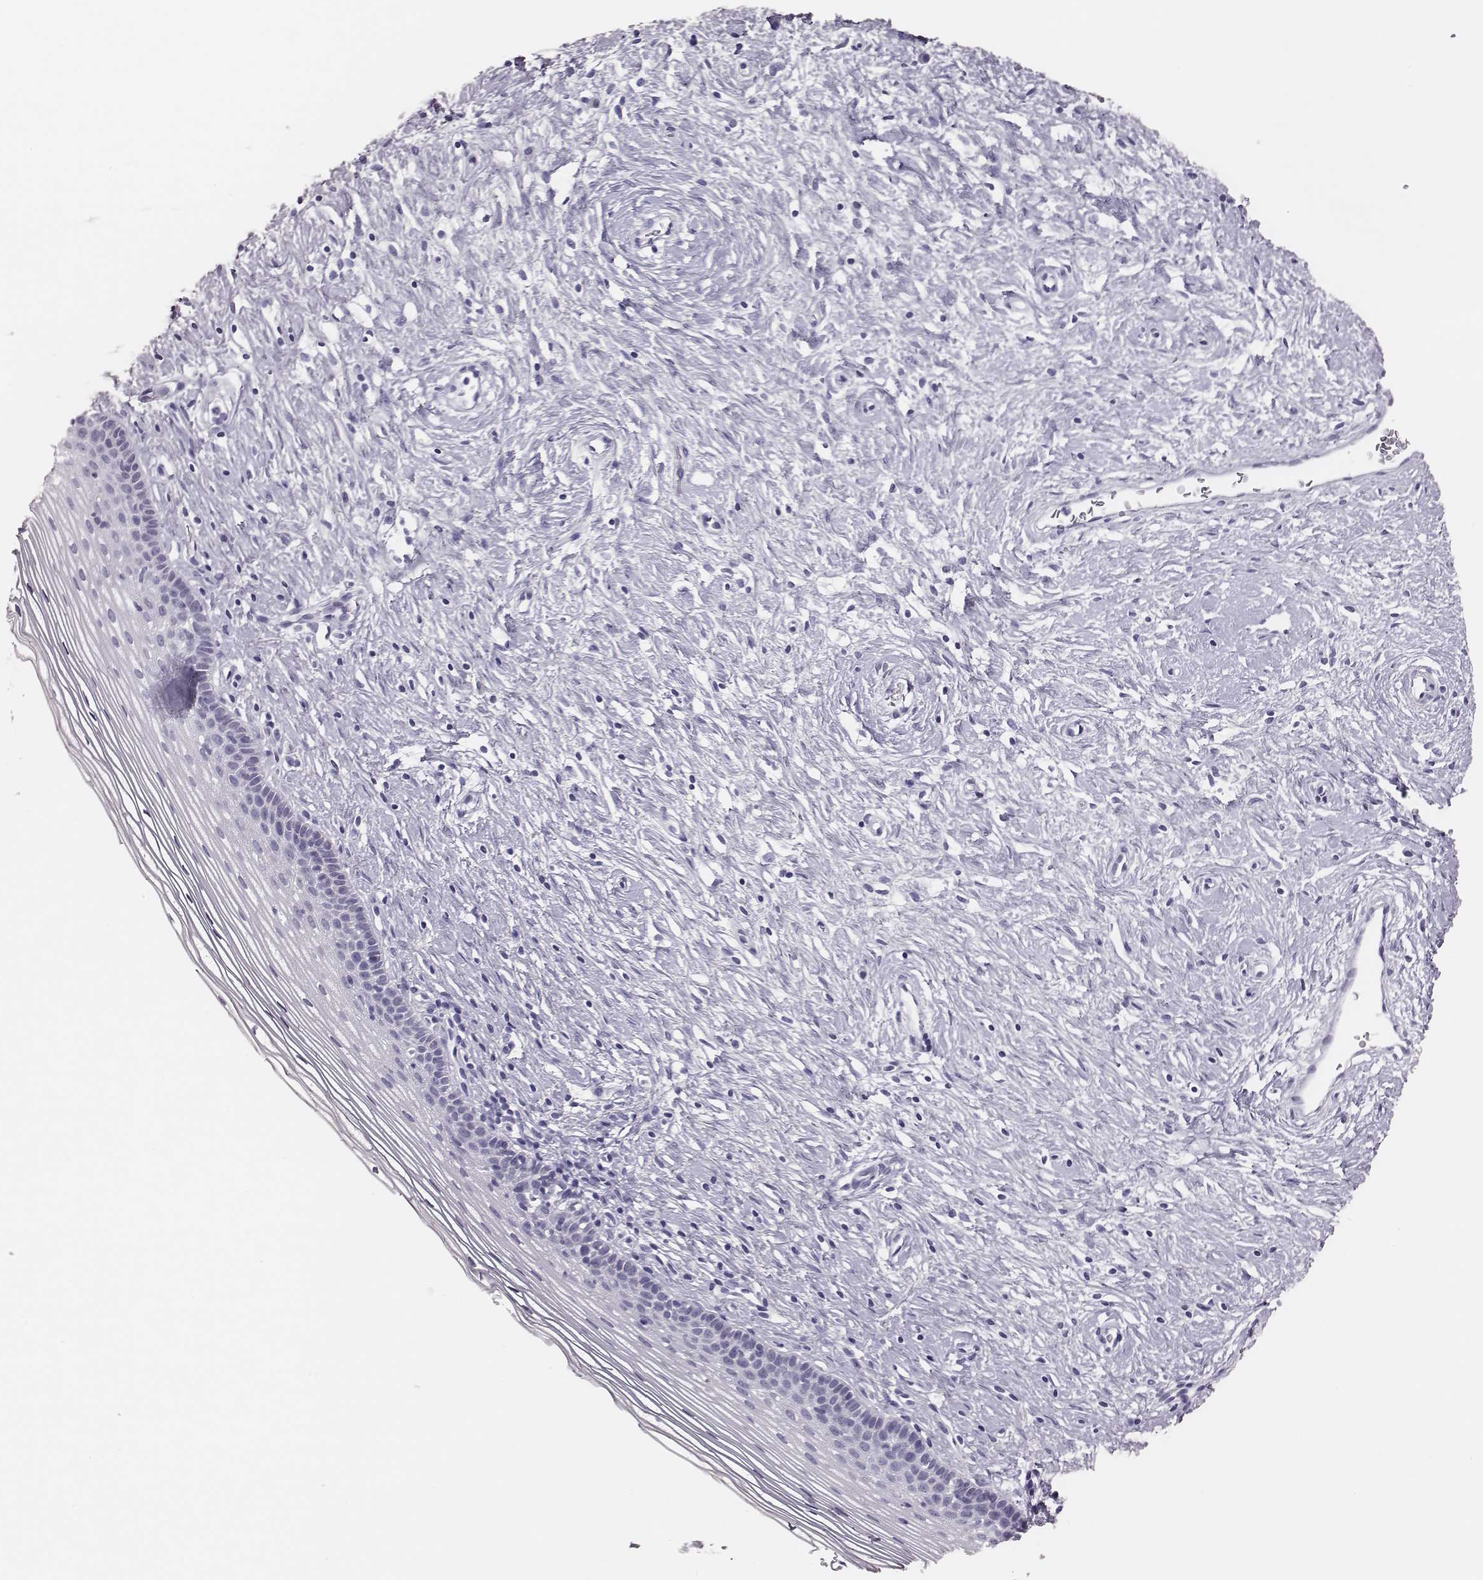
{"staining": {"intensity": "negative", "quantity": "none", "location": "none"}, "tissue": "cervix", "cell_type": "Glandular cells", "image_type": "normal", "snomed": [{"axis": "morphology", "description": "Normal tissue, NOS"}, {"axis": "topography", "description": "Cervix"}], "caption": "DAB immunohistochemical staining of normal human cervix reveals no significant expression in glandular cells.", "gene": "H1", "patient": {"sex": "female", "age": 39}}